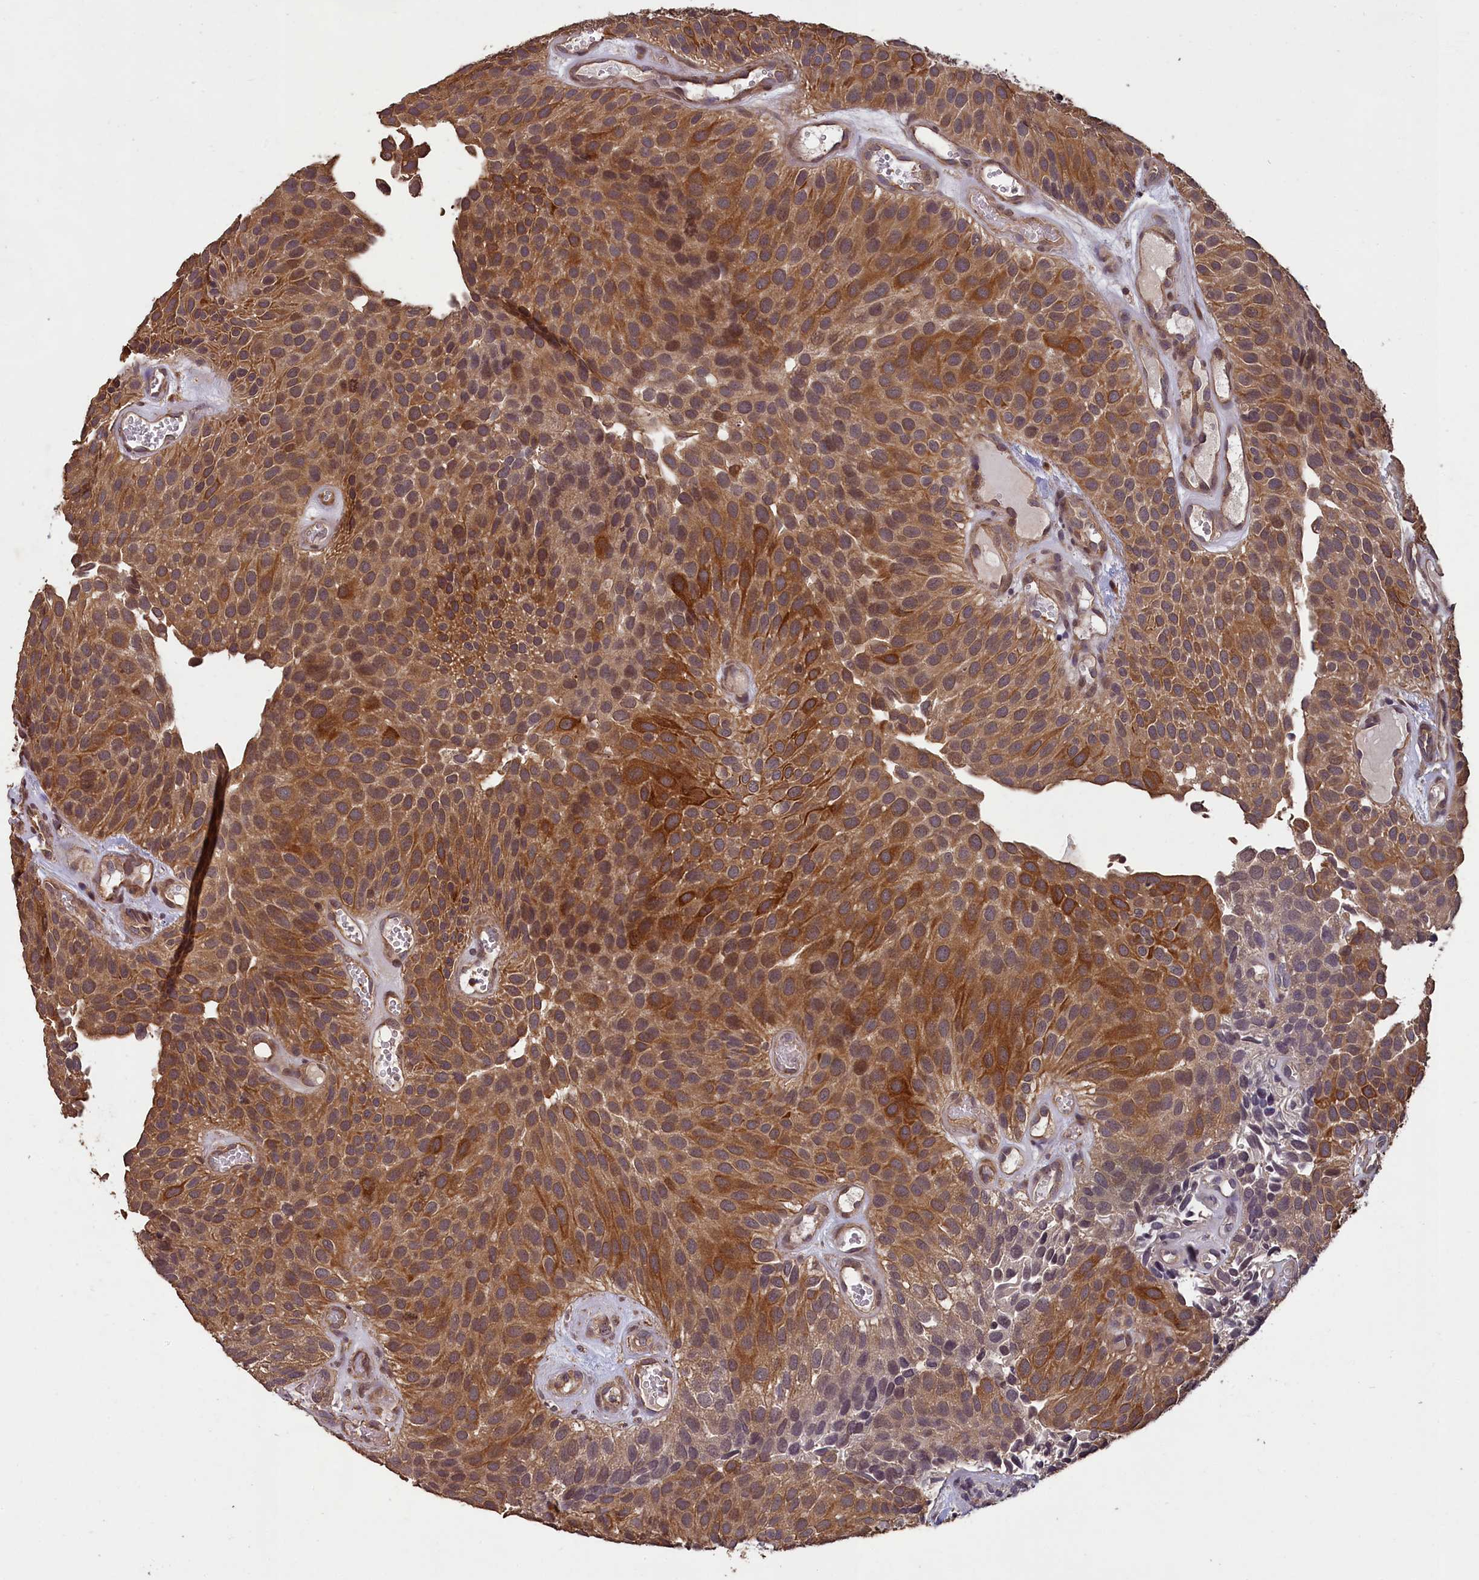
{"staining": {"intensity": "moderate", "quantity": ">75%", "location": "cytoplasmic/membranous"}, "tissue": "urothelial cancer", "cell_type": "Tumor cells", "image_type": "cancer", "snomed": [{"axis": "morphology", "description": "Urothelial carcinoma, Low grade"}, {"axis": "topography", "description": "Urinary bladder"}], "caption": "Immunohistochemistry photomicrograph of human urothelial cancer stained for a protein (brown), which reveals medium levels of moderate cytoplasmic/membranous positivity in approximately >75% of tumor cells.", "gene": "CHD9", "patient": {"sex": "male", "age": 89}}